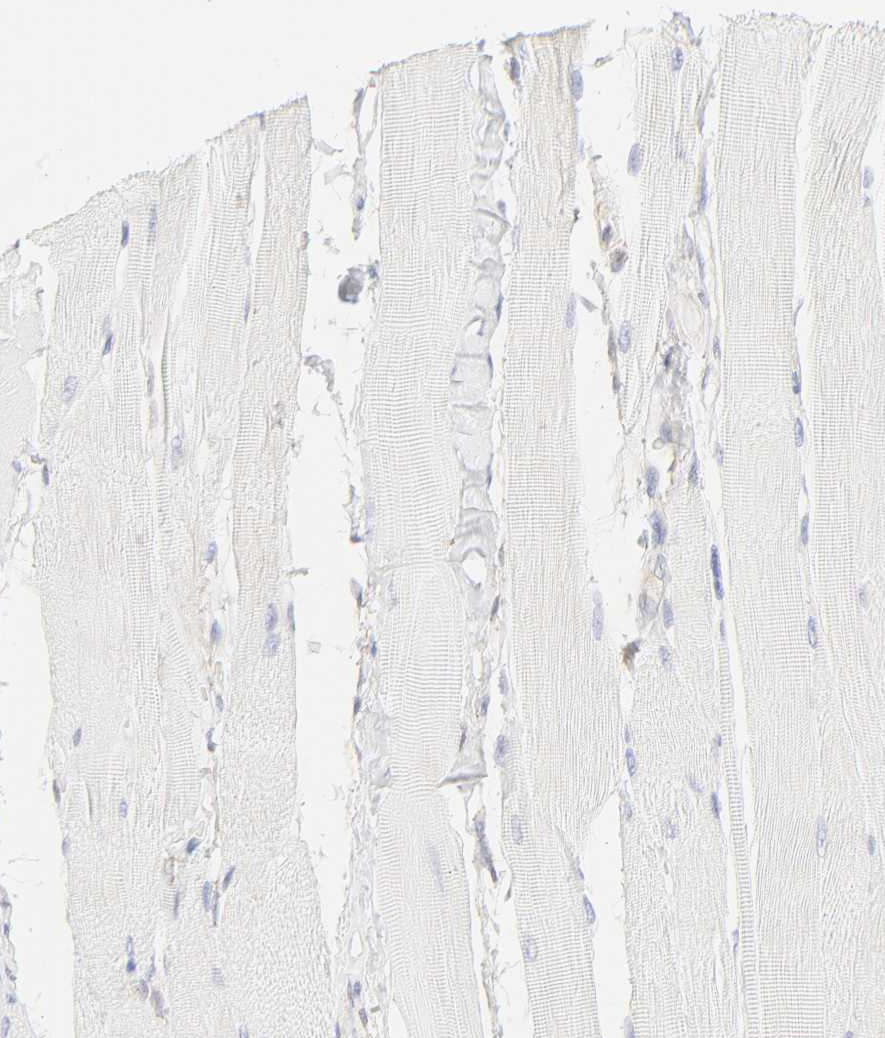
{"staining": {"intensity": "negative", "quantity": "none", "location": "none"}, "tissue": "skeletal muscle", "cell_type": "Myocytes", "image_type": "normal", "snomed": [{"axis": "morphology", "description": "Normal tissue, NOS"}, {"axis": "topography", "description": "Skeletal muscle"}, {"axis": "topography", "description": "Peripheral nerve tissue"}], "caption": "IHC histopathology image of normal skeletal muscle stained for a protein (brown), which displays no expression in myocytes.", "gene": "ITGA5", "patient": {"sex": "female", "age": 84}}